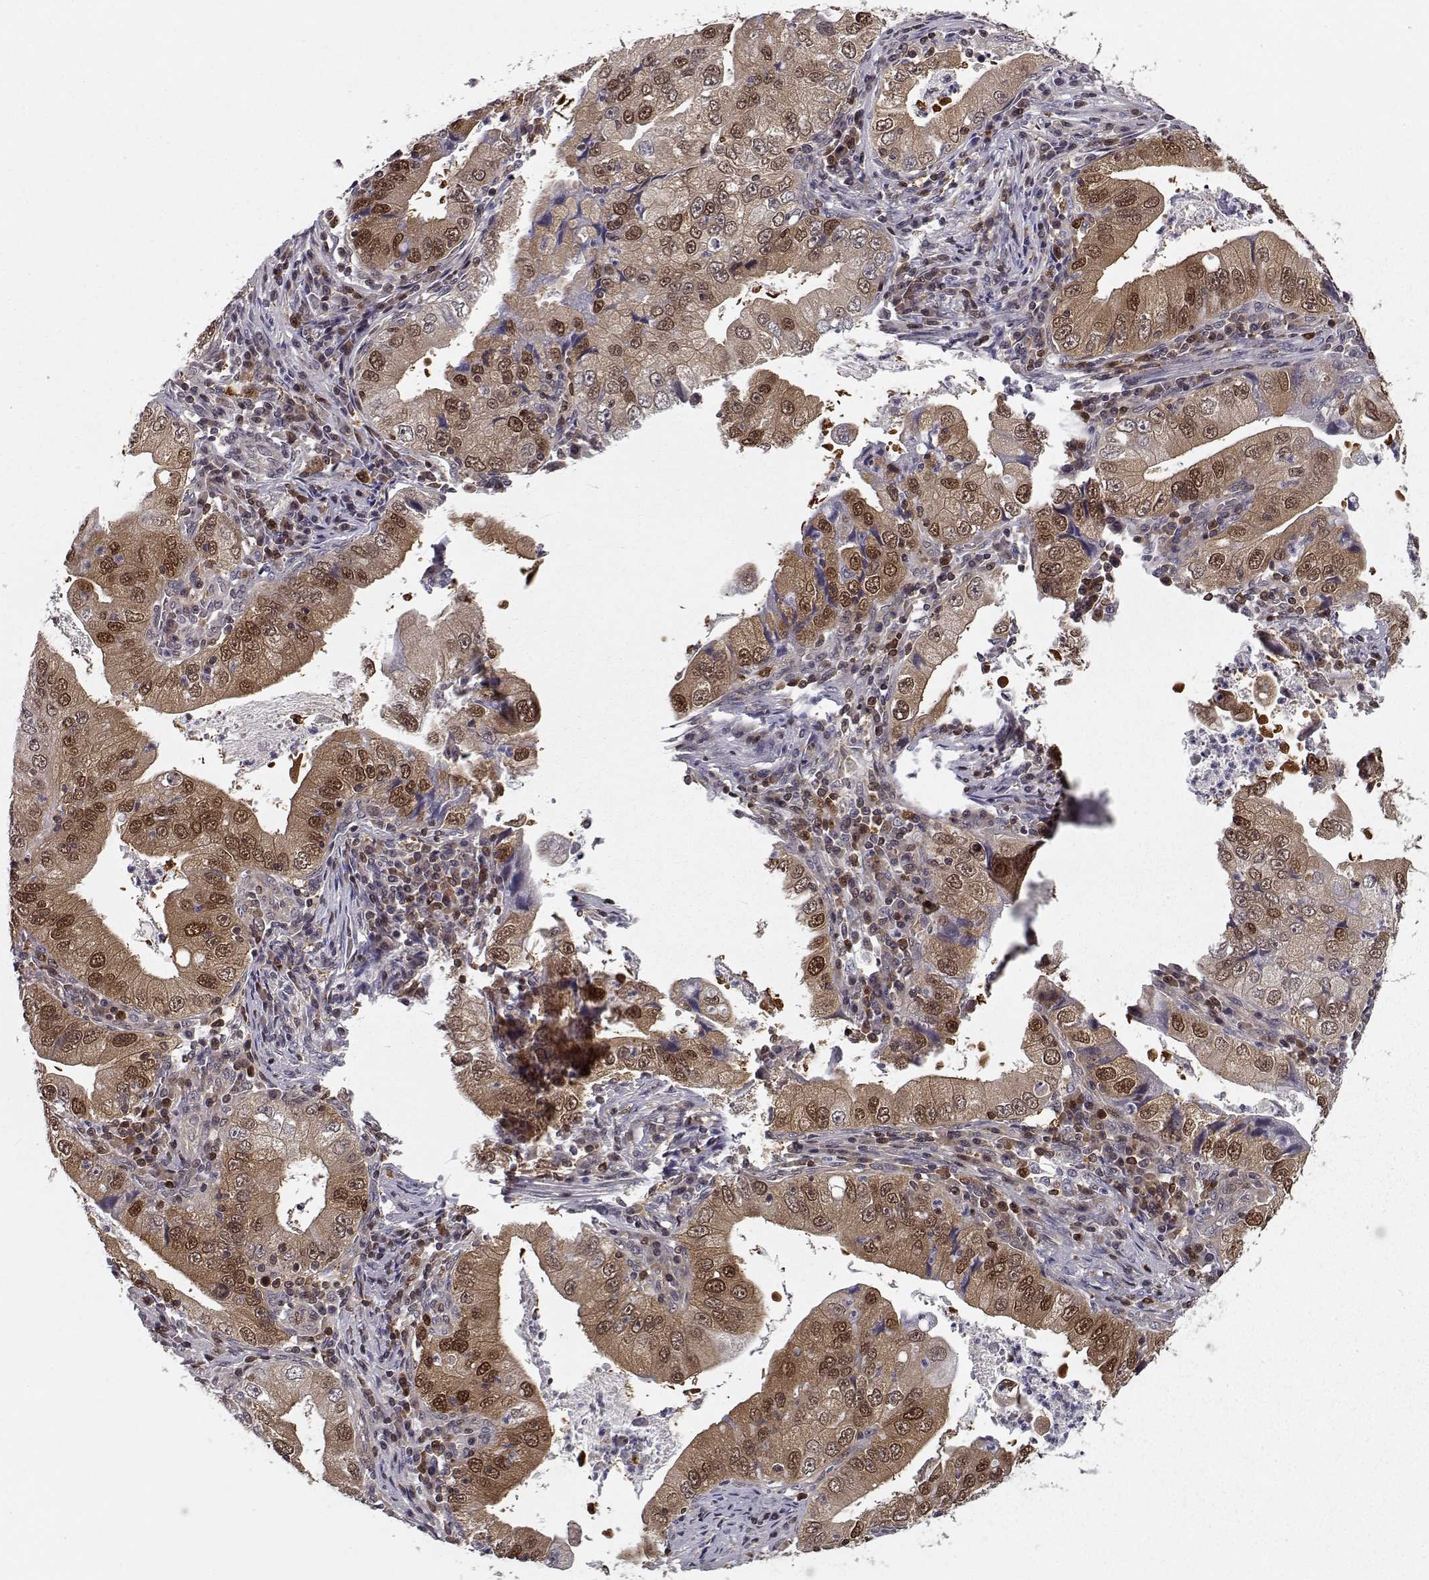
{"staining": {"intensity": "moderate", "quantity": "25%-75%", "location": "cytoplasmic/membranous,nuclear"}, "tissue": "stomach cancer", "cell_type": "Tumor cells", "image_type": "cancer", "snomed": [{"axis": "morphology", "description": "Adenocarcinoma, NOS"}, {"axis": "topography", "description": "Stomach"}], "caption": "Immunohistochemical staining of human adenocarcinoma (stomach) demonstrates medium levels of moderate cytoplasmic/membranous and nuclear staining in approximately 25%-75% of tumor cells.", "gene": "RANBP1", "patient": {"sex": "male", "age": 76}}